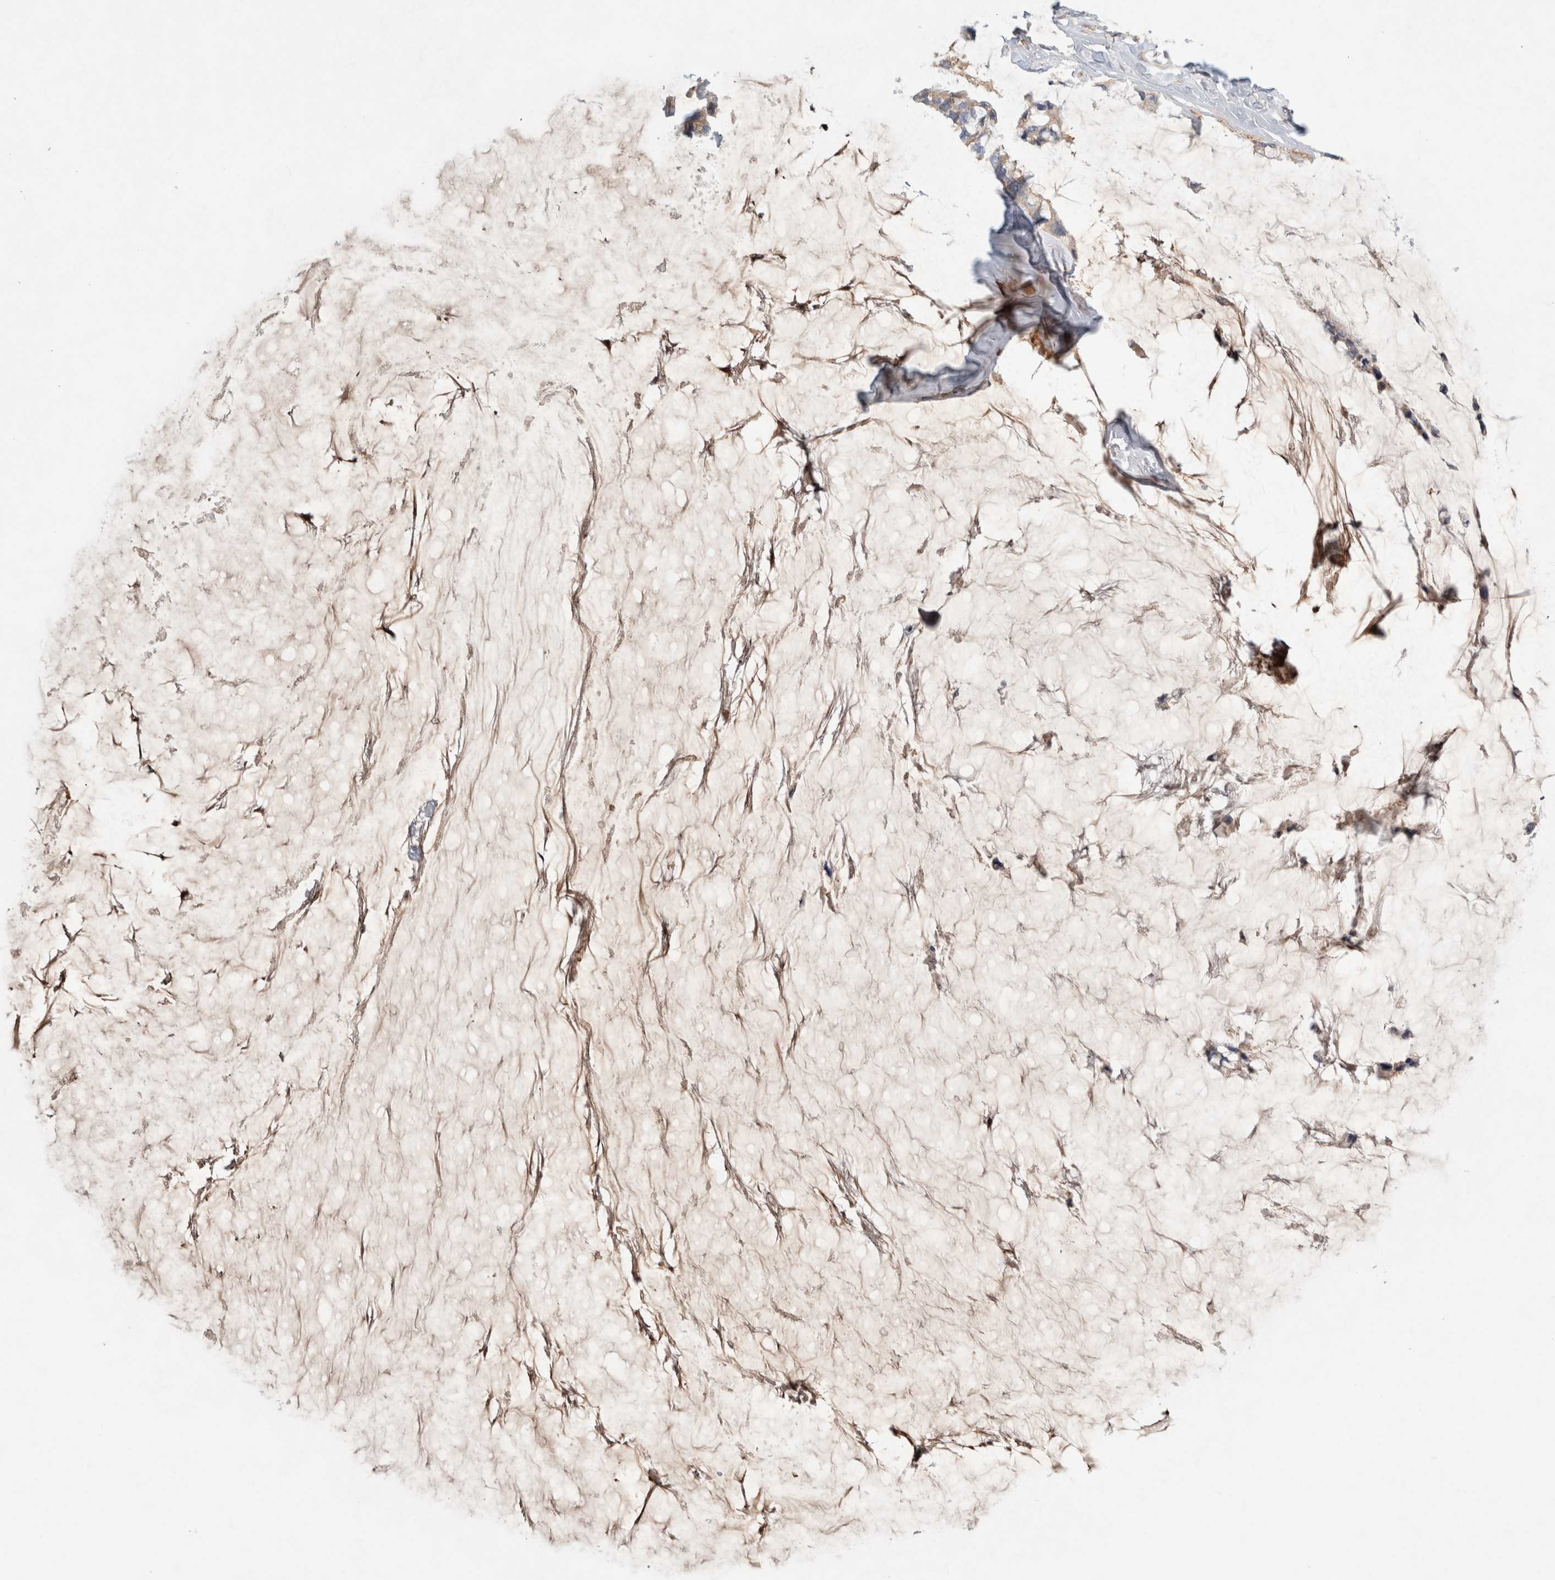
{"staining": {"intensity": "weak", "quantity": ">75%", "location": "cytoplasmic/membranous"}, "tissue": "ovarian cancer", "cell_type": "Tumor cells", "image_type": "cancer", "snomed": [{"axis": "morphology", "description": "Cystadenocarcinoma, mucinous, NOS"}, {"axis": "topography", "description": "Ovary"}], "caption": "A brown stain shows weak cytoplasmic/membranous positivity of a protein in human ovarian cancer (mucinous cystadenocarcinoma) tumor cells.", "gene": "CDCA7L", "patient": {"sex": "female", "age": 39}}